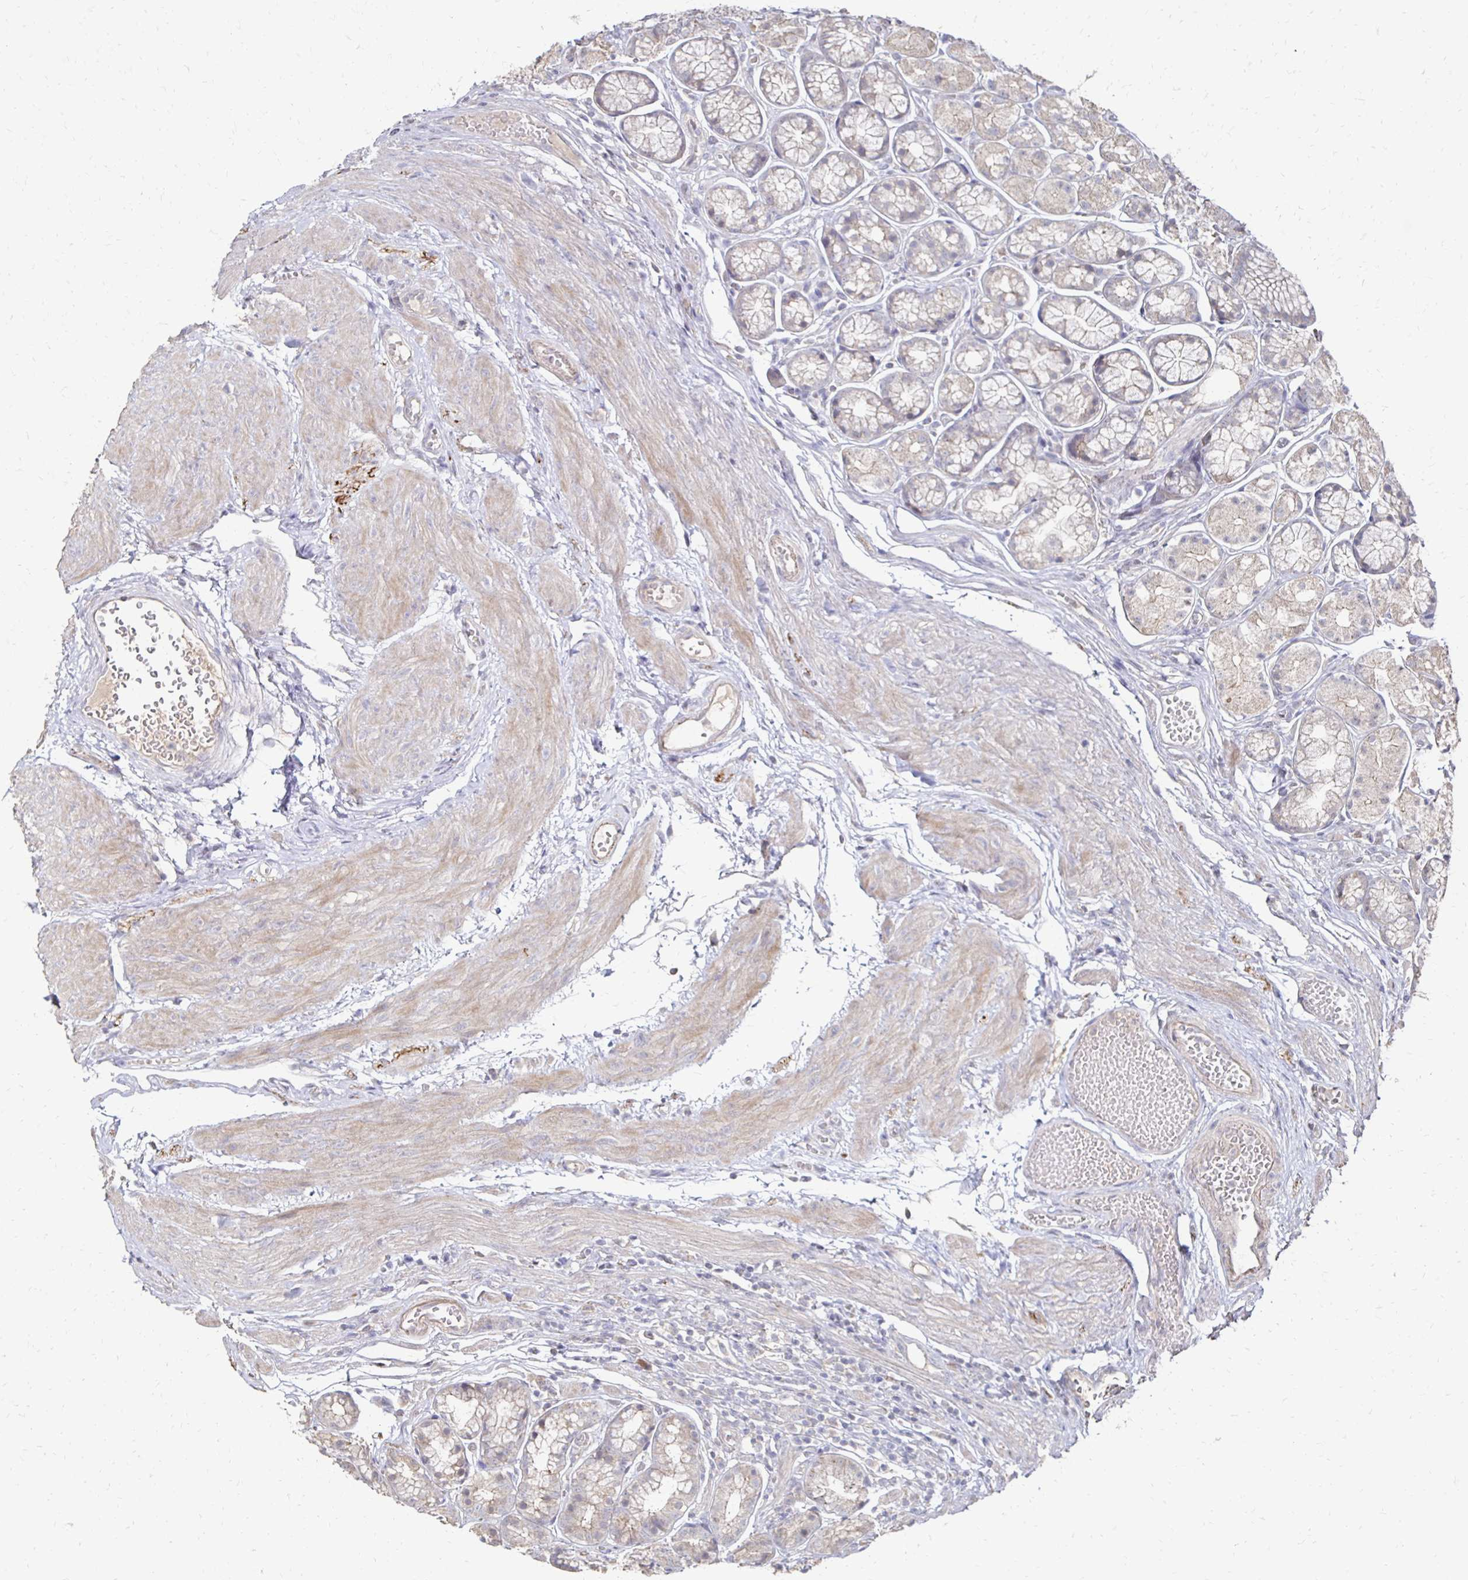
{"staining": {"intensity": "weak", "quantity": "25%-75%", "location": "cytoplasmic/membranous"}, "tissue": "stomach", "cell_type": "Glandular cells", "image_type": "normal", "snomed": [{"axis": "morphology", "description": "Normal tissue, NOS"}, {"axis": "topography", "description": "Smooth muscle"}, {"axis": "topography", "description": "Stomach"}], "caption": "Protein staining by IHC demonstrates weak cytoplasmic/membranous staining in about 25%-75% of glandular cells in benign stomach. (Stains: DAB in brown, nuclei in blue, Microscopy: brightfield microscopy at high magnification).", "gene": "ZNF727", "patient": {"sex": "male", "age": 70}}